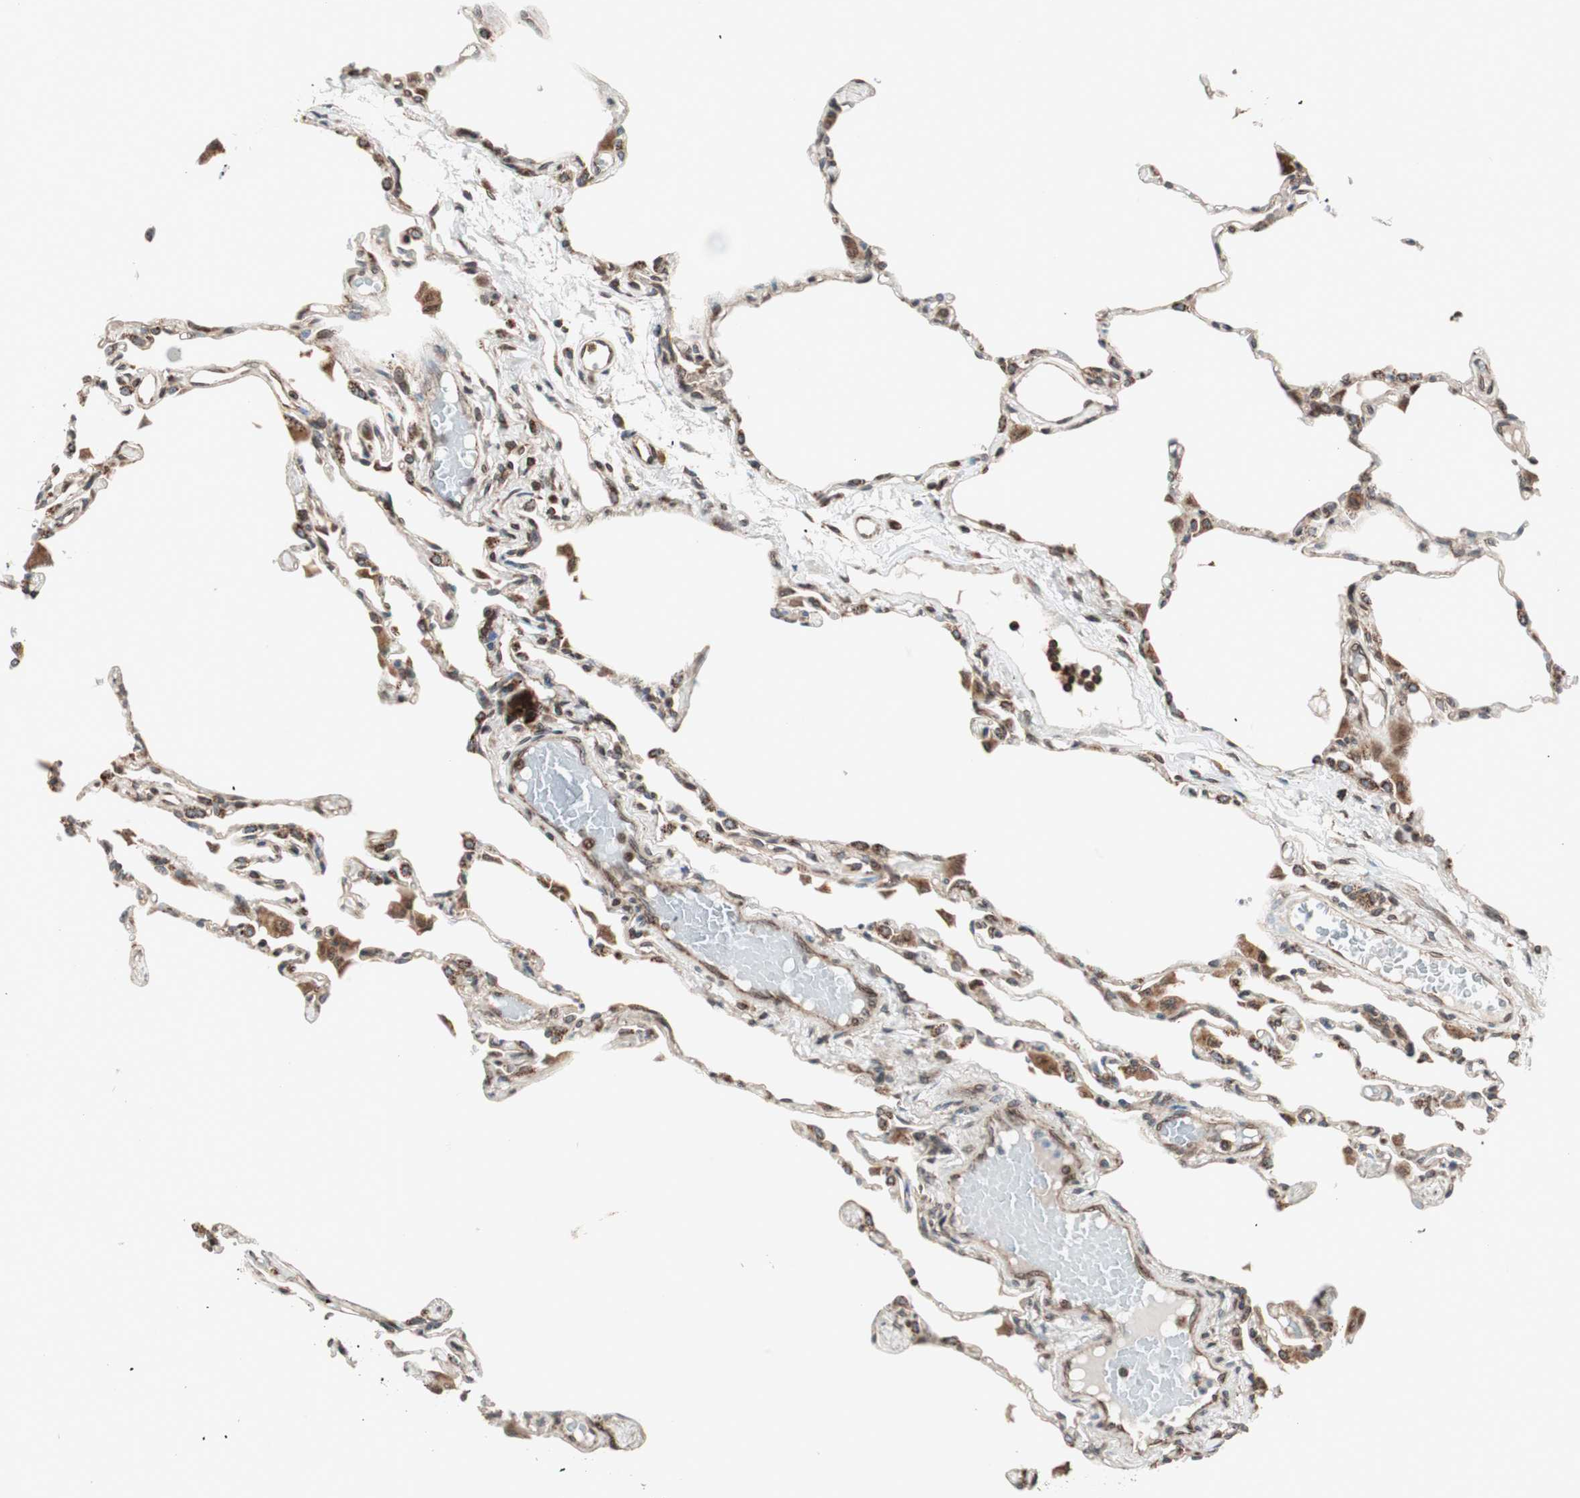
{"staining": {"intensity": "strong", "quantity": ">75%", "location": "cytoplasmic/membranous,nuclear"}, "tissue": "lung", "cell_type": "Alveolar cells", "image_type": "normal", "snomed": [{"axis": "morphology", "description": "Normal tissue, NOS"}, {"axis": "topography", "description": "Lung"}], "caption": "Strong cytoplasmic/membranous,nuclear positivity for a protein is identified in about >75% of alveolar cells of benign lung using IHC.", "gene": "NUP62", "patient": {"sex": "female", "age": 49}}